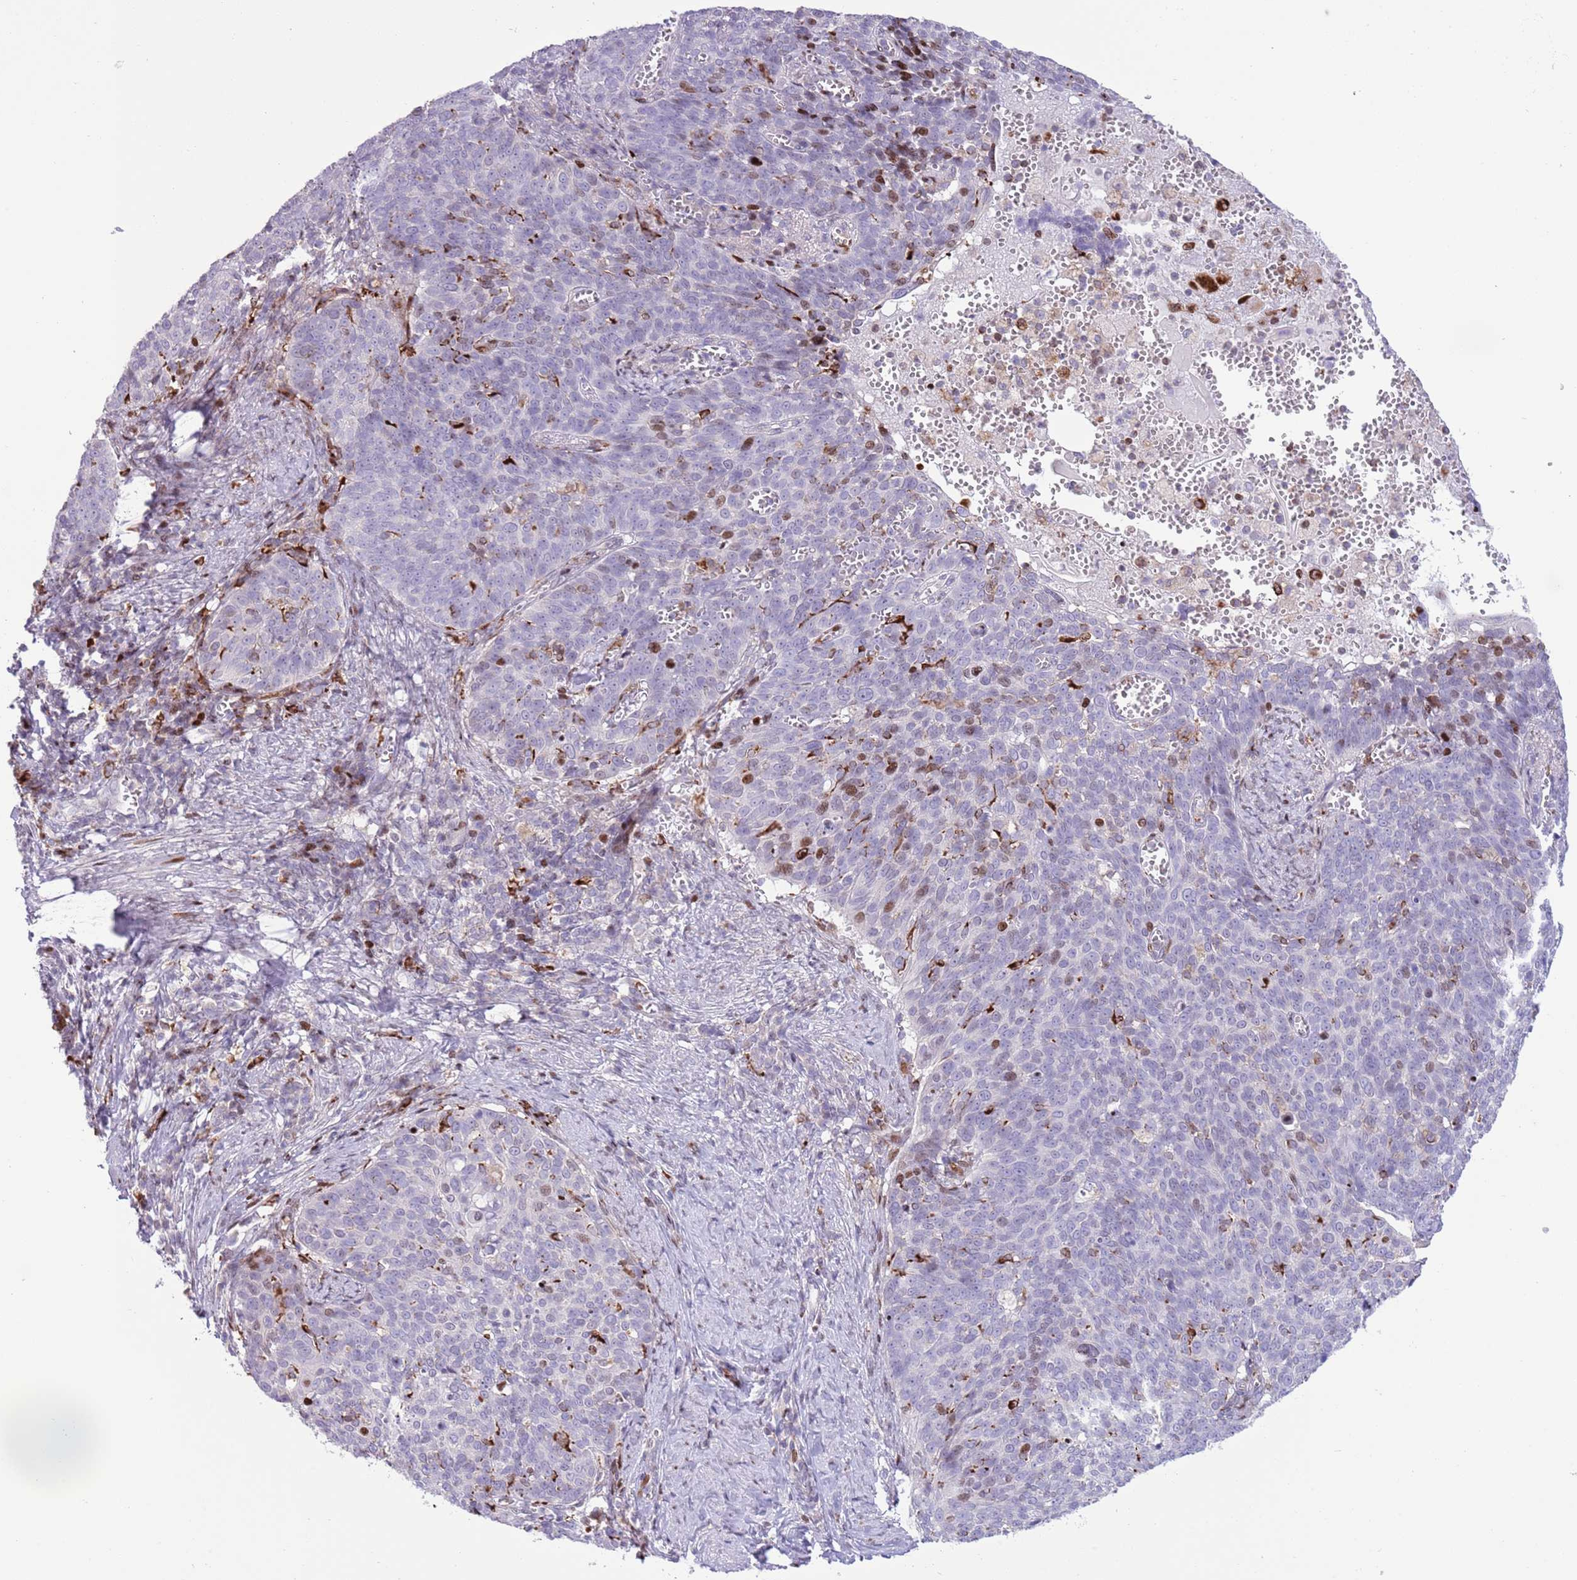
{"staining": {"intensity": "moderate", "quantity": "<25%", "location": "nuclear"}, "tissue": "cervical cancer", "cell_type": "Tumor cells", "image_type": "cancer", "snomed": [{"axis": "morphology", "description": "Normal tissue, NOS"}, {"axis": "morphology", "description": "Squamous cell carcinoma, NOS"}, {"axis": "topography", "description": "Cervix"}], "caption": "Brown immunohistochemical staining in cervical cancer displays moderate nuclear staining in about <25% of tumor cells.", "gene": "ANO8", "patient": {"sex": "female", "age": 39}}